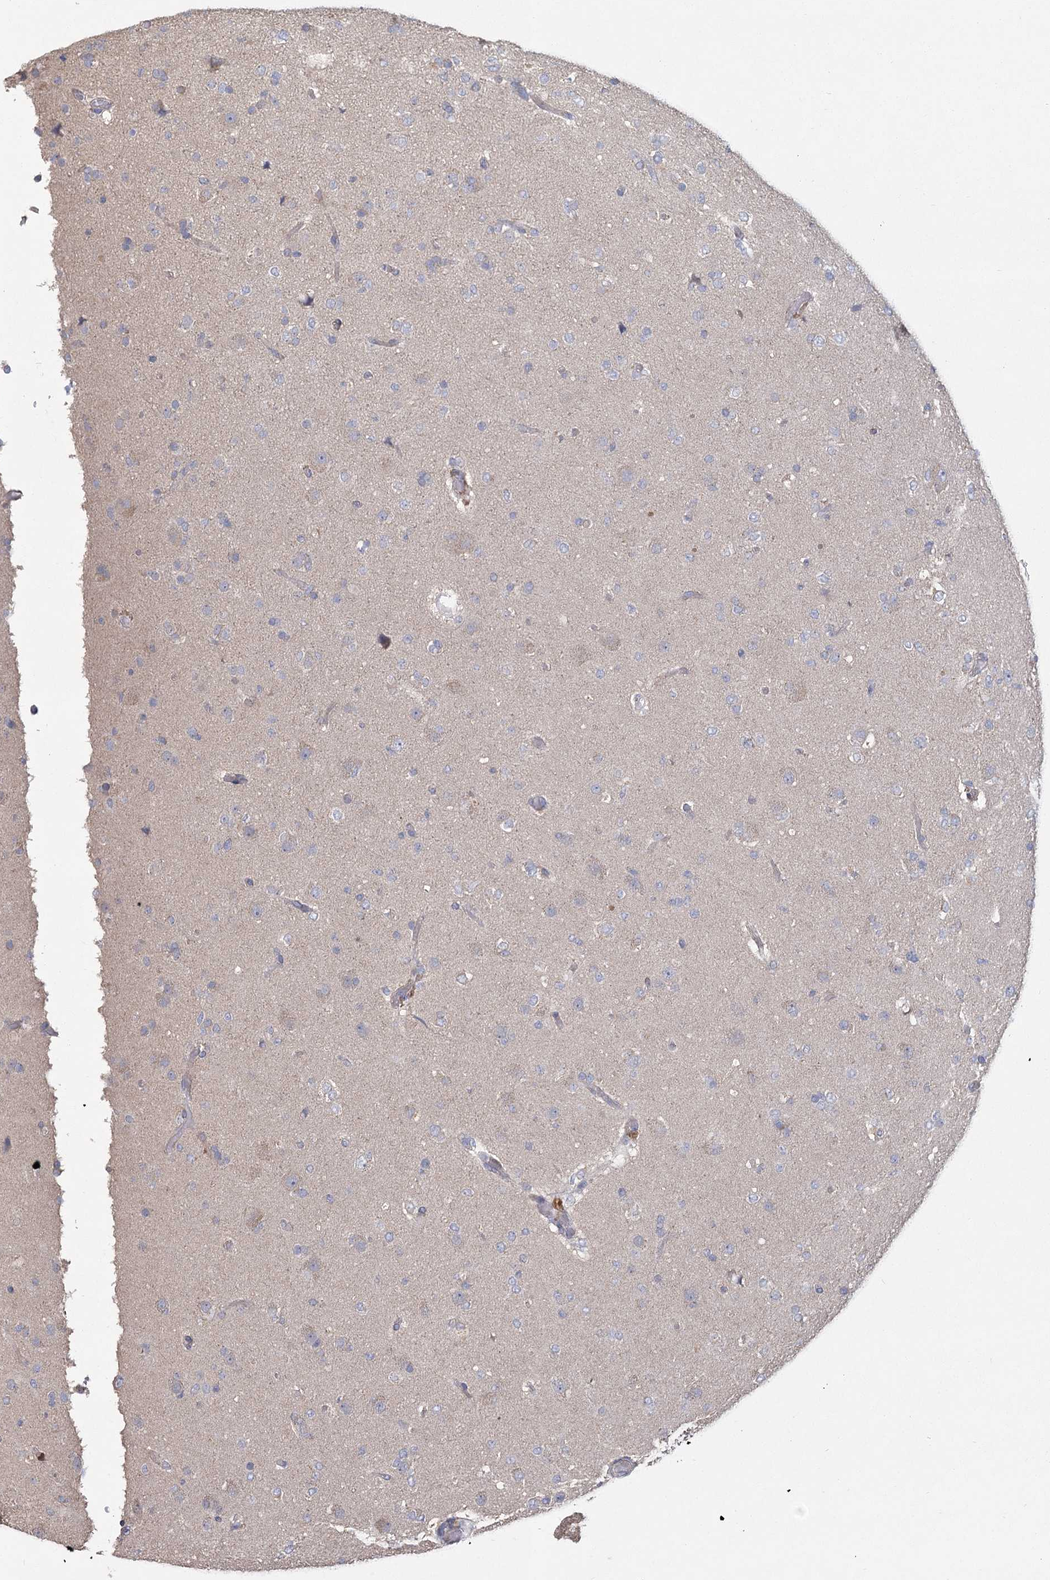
{"staining": {"intensity": "negative", "quantity": "none", "location": "none"}, "tissue": "glioma", "cell_type": "Tumor cells", "image_type": "cancer", "snomed": [{"axis": "morphology", "description": "Glioma, malignant, Low grade"}, {"axis": "topography", "description": "Brain"}], "caption": "The immunohistochemistry micrograph has no significant positivity in tumor cells of glioma tissue. Nuclei are stained in blue.", "gene": "CNTLN", "patient": {"sex": "male", "age": 65}}